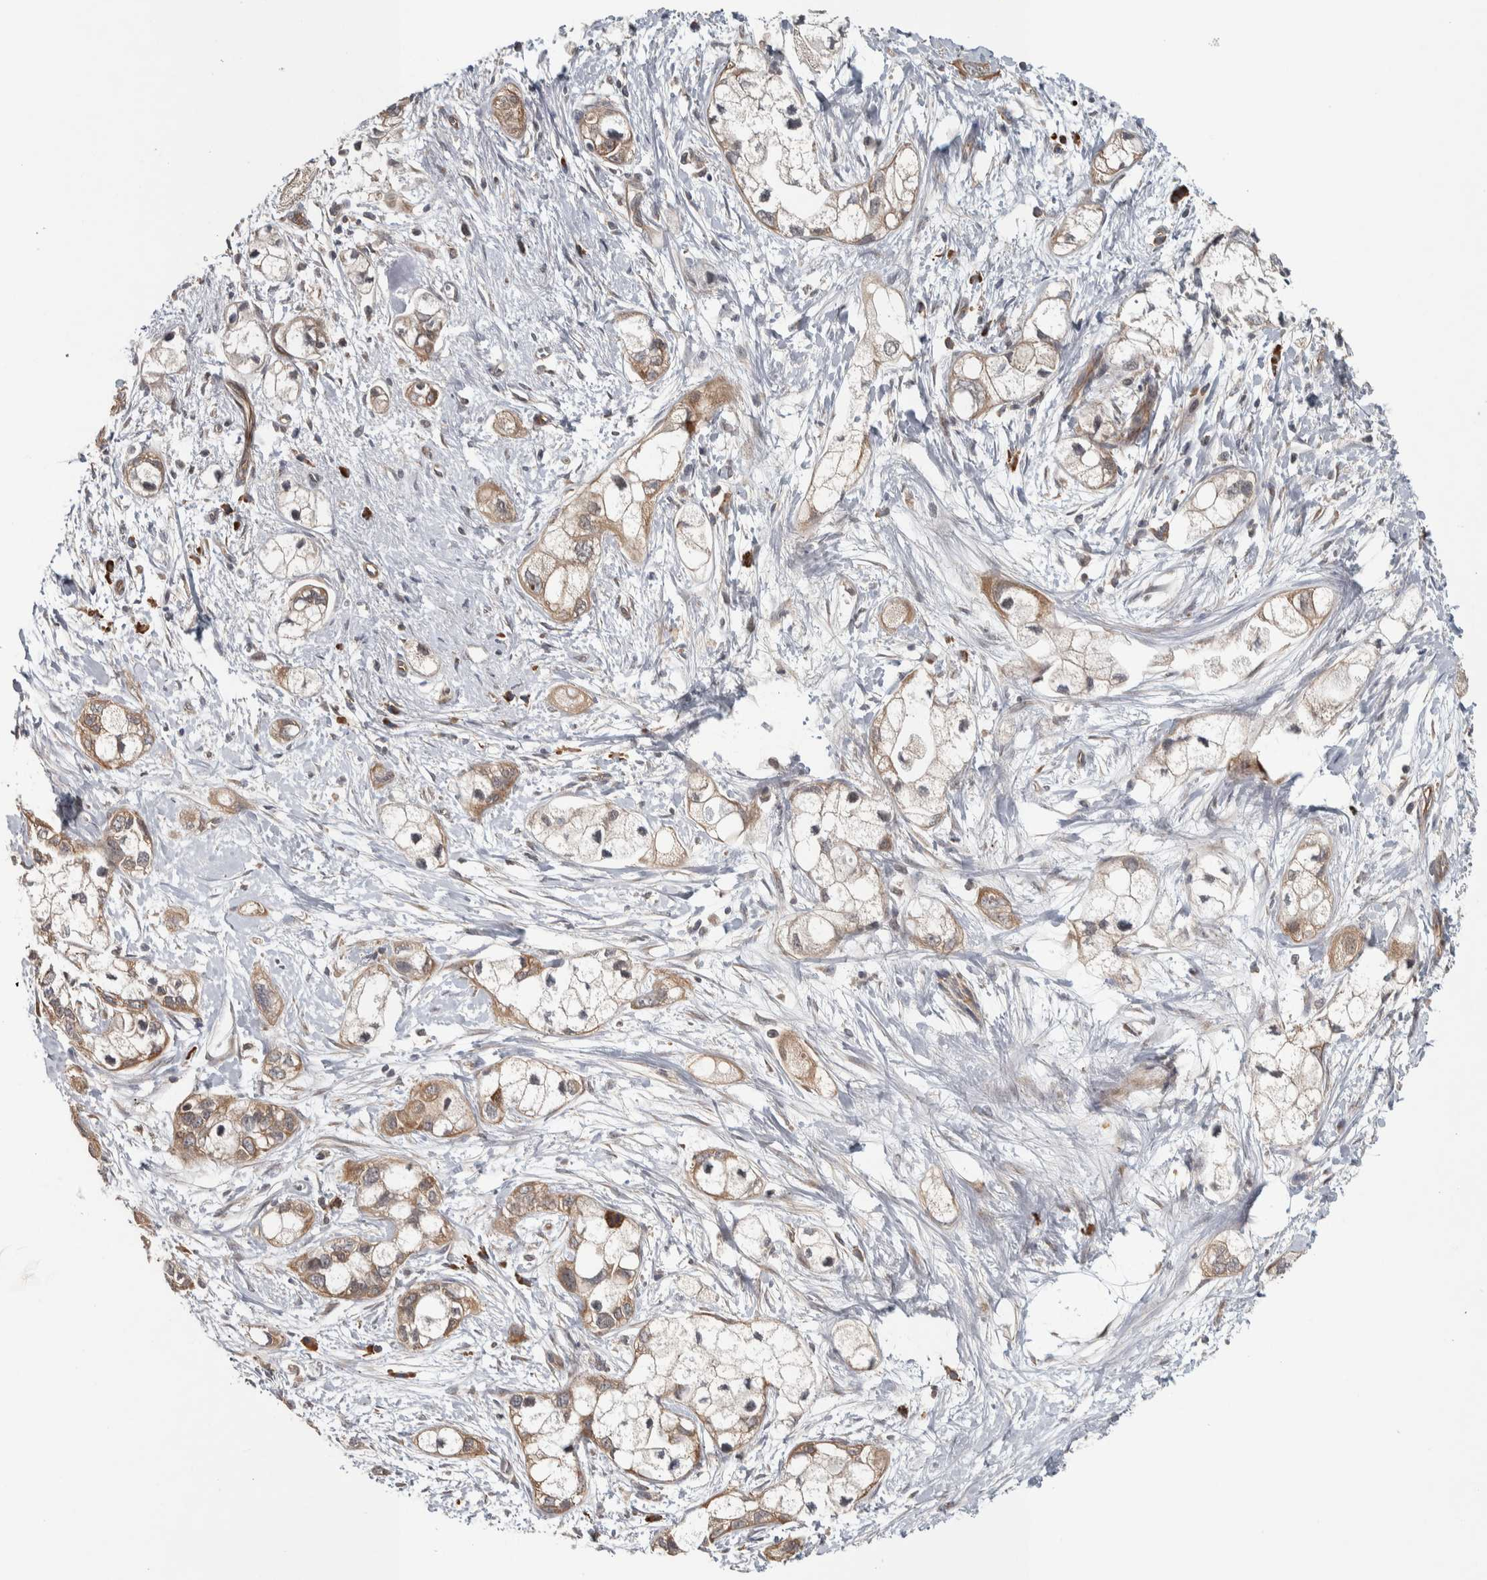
{"staining": {"intensity": "weak", "quantity": ">75%", "location": "cytoplasmic/membranous"}, "tissue": "pancreatic cancer", "cell_type": "Tumor cells", "image_type": "cancer", "snomed": [{"axis": "morphology", "description": "Adenocarcinoma, NOS"}, {"axis": "topography", "description": "Pancreas"}], "caption": "DAB immunohistochemical staining of adenocarcinoma (pancreatic) shows weak cytoplasmic/membranous protein expression in approximately >75% of tumor cells.", "gene": "TBC1D31", "patient": {"sex": "male", "age": 74}}